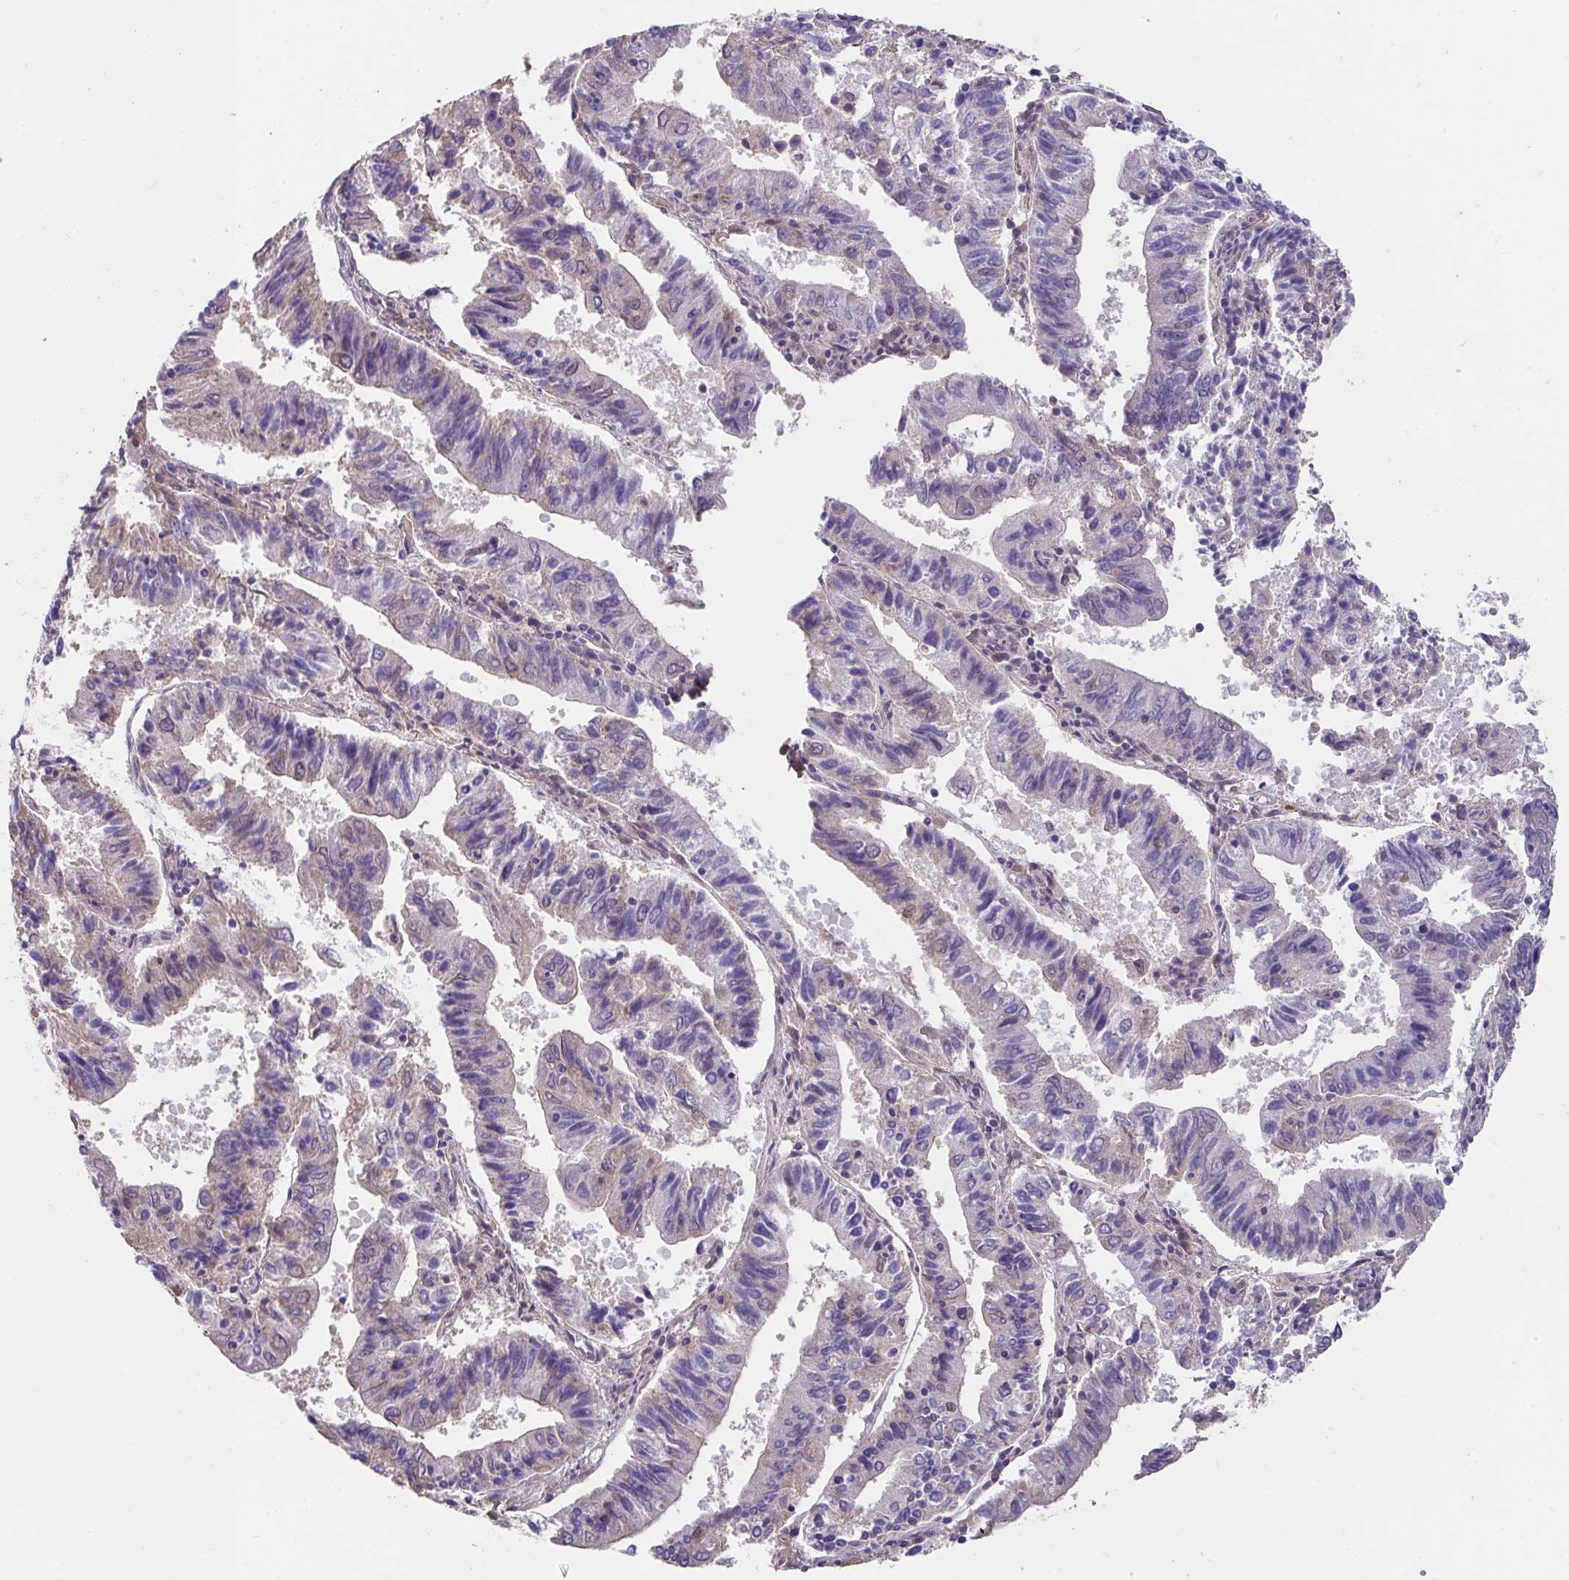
{"staining": {"intensity": "weak", "quantity": "<25%", "location": "cytoplasmic/membranous"}, "tissue": "endometrial cancer", "cell_type": "Tumor cells", "image_type": "cancer", "snomed": [{"axis": "morphology", "description": "Adenocarcinoma, NOS"}, {"axis": "topography", "description": "Endometrium"}], "caption": "Immunohistochemical staining of endometrial cancer shows no significant positivity in tumor cells.", "gene": "RBBP6", "patient": {"sex": "female", "age": 82}}